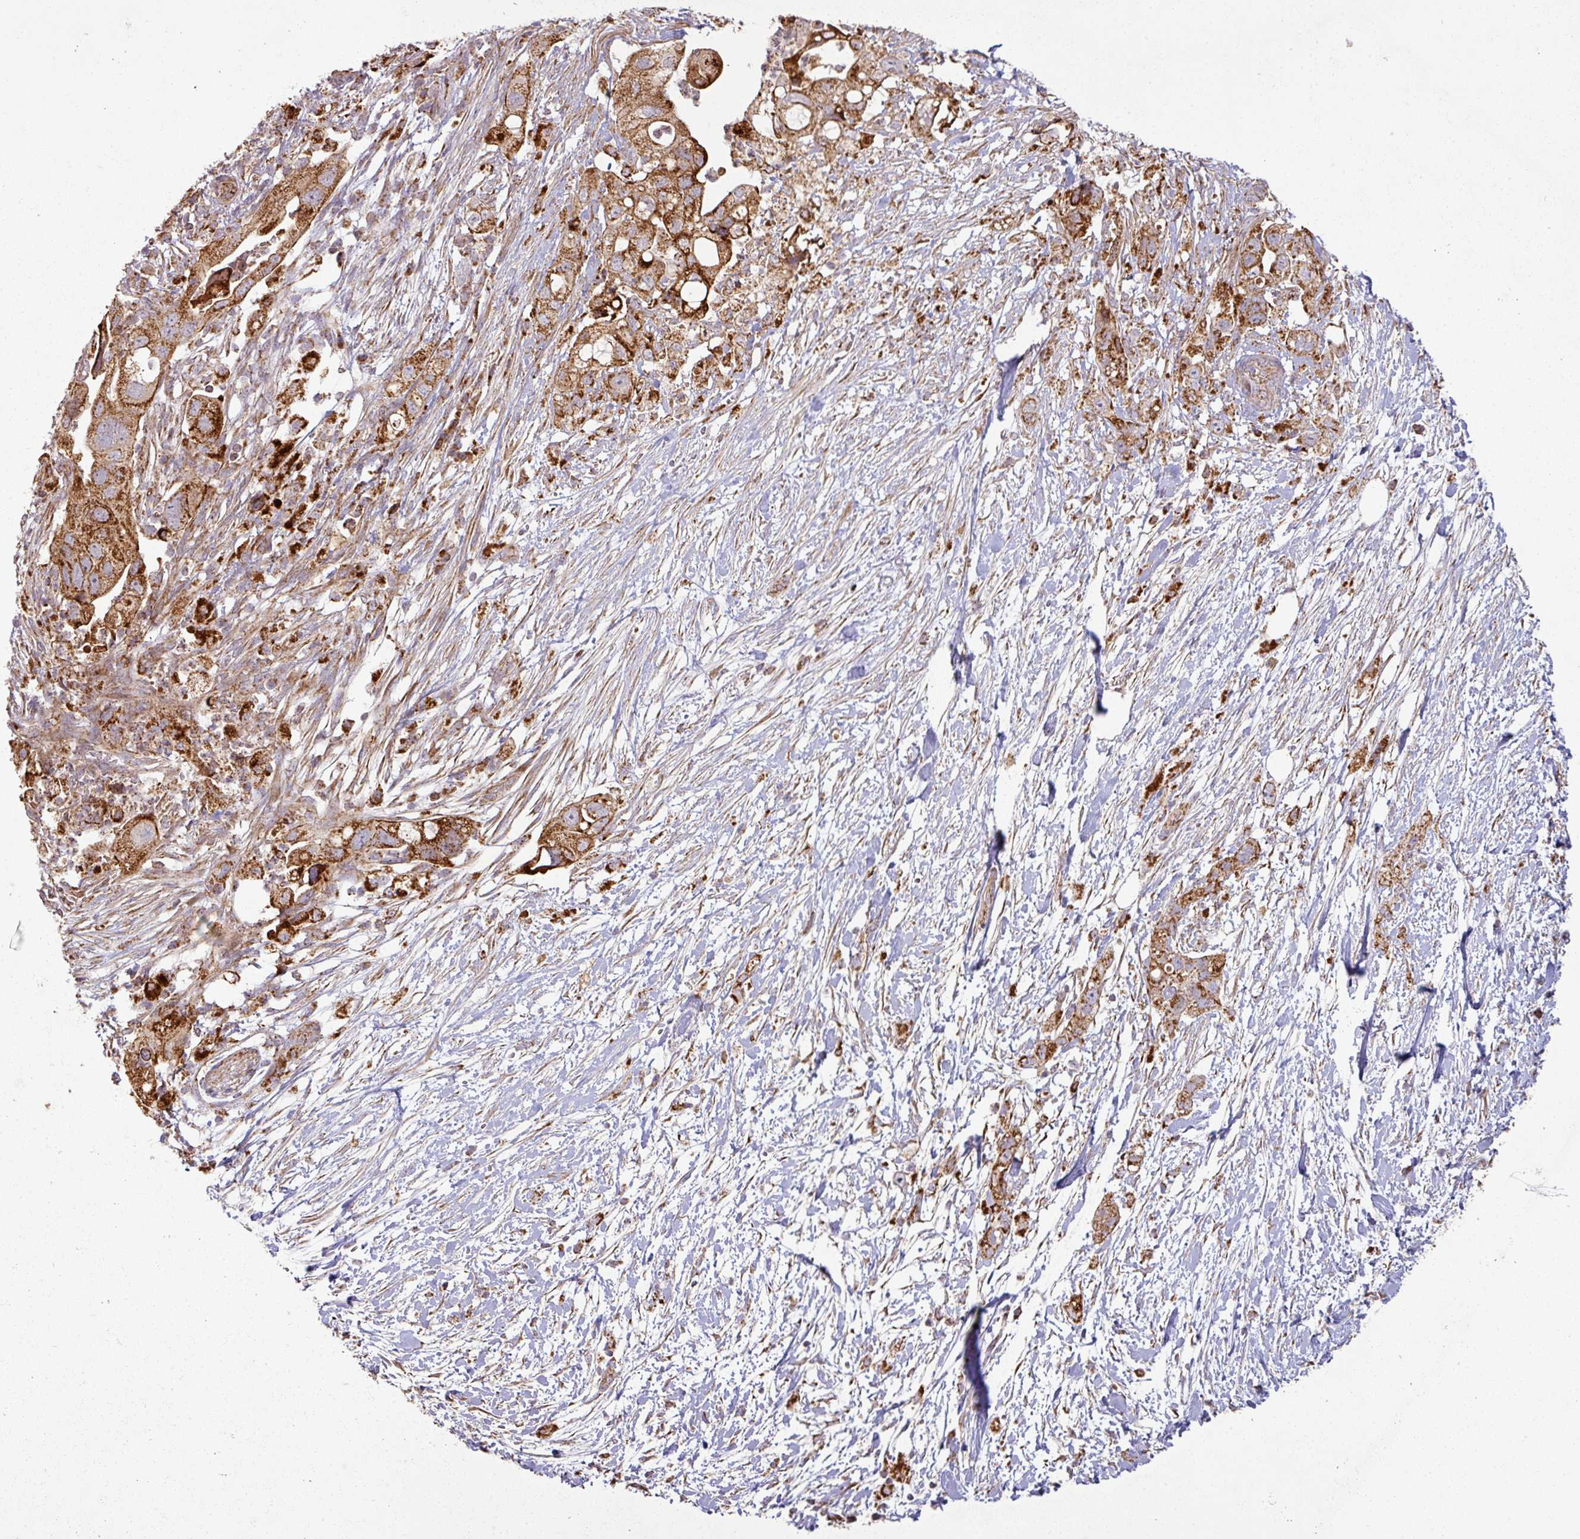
{"staining": {"intensity": "strong", "quantity": ">75%", "location": "cytoplasmic/membranous"}, "tissue": "pancreatic cancer", "cell_type": "Tumor cells", "image_type": "cancer", "snomed": [{"axis": "morphology", "description": "Adenocarcinoma, NOS"}, {"axis": "topography", "description": "Pancreas"}], "caption": "Pancreatic cancer (adenocarcinoma) stained for a protein shows strong cytoplasmic/membranous positivity in tumor cells.", "gene": "GPD2", "patient": {"sex": "female", "age": 72}}